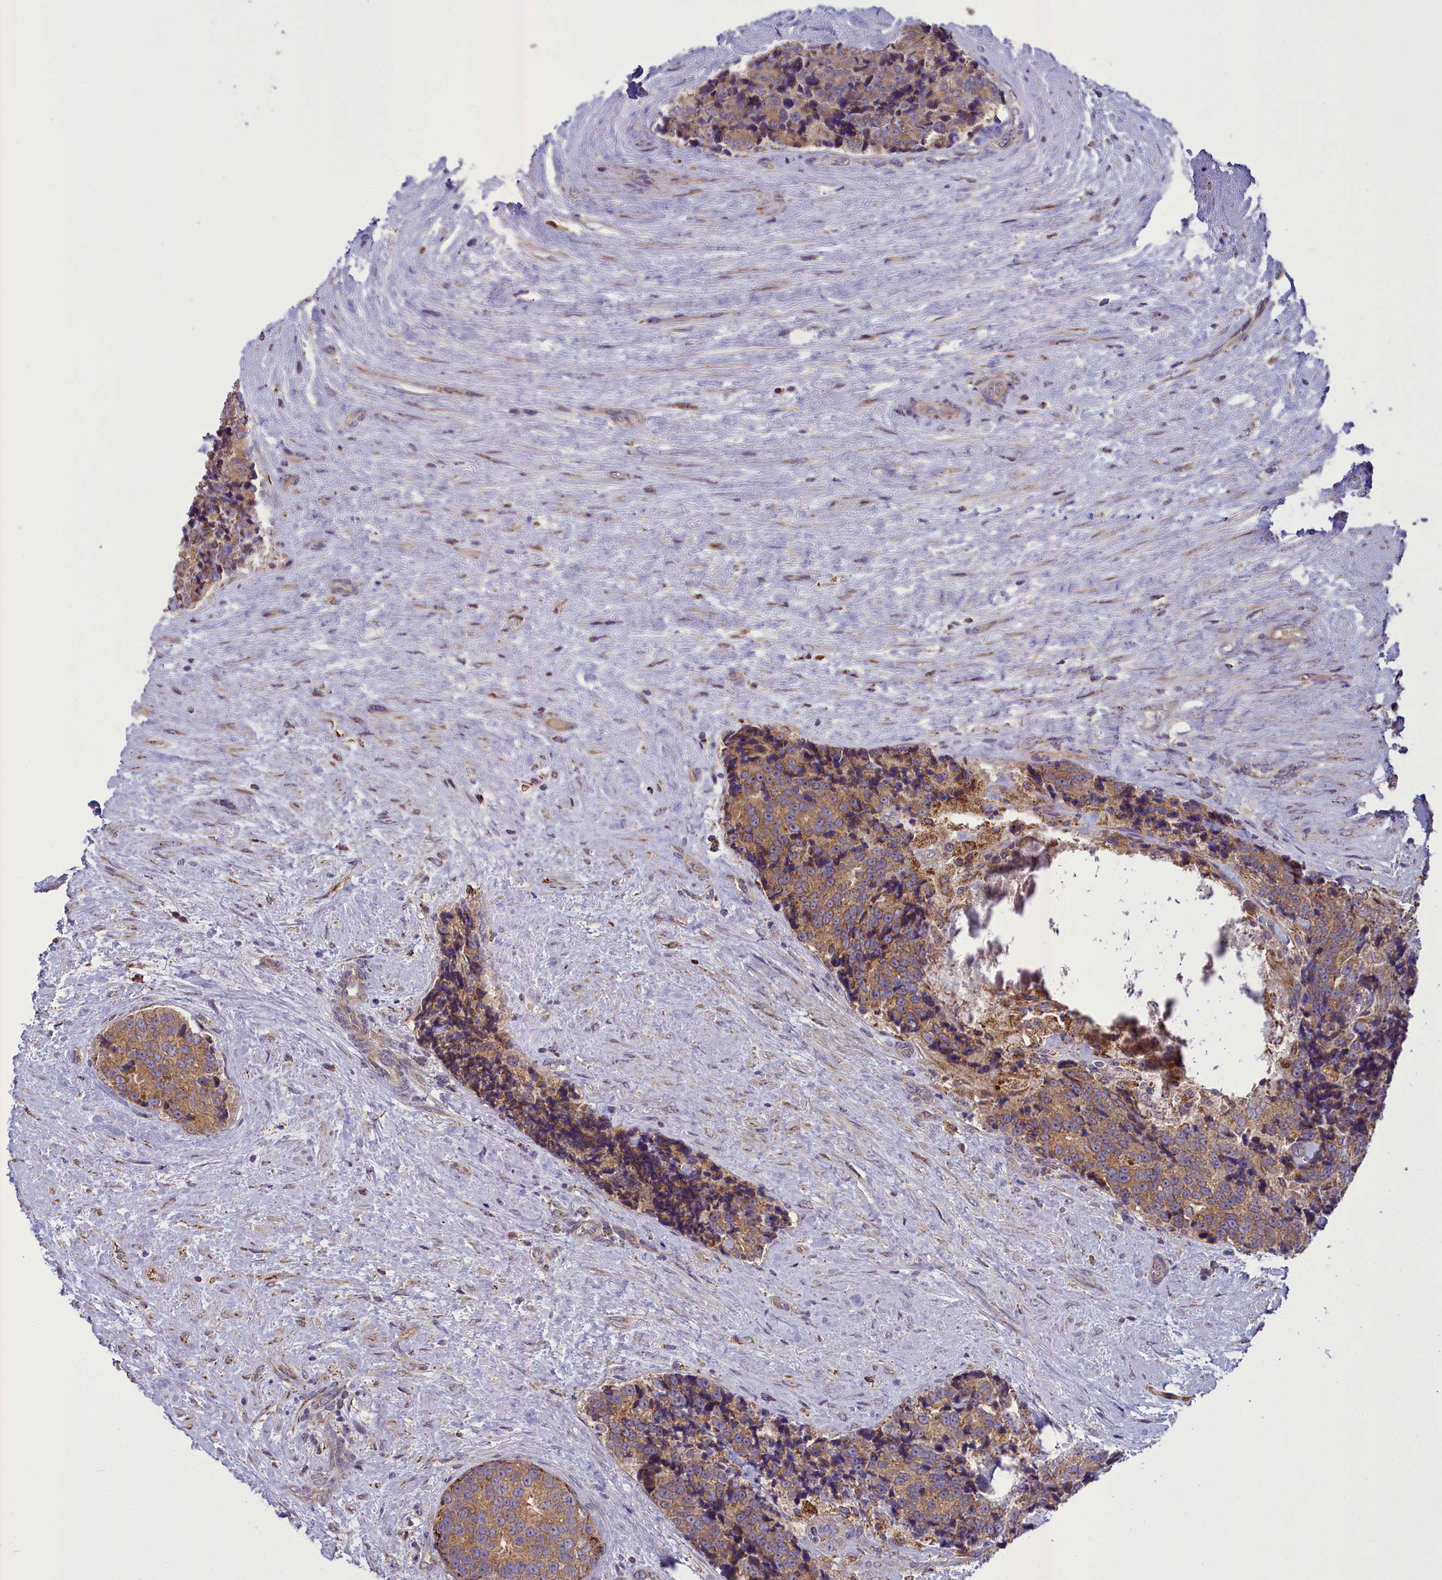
{"staining": {"intensity": "moderate", "quantity": ">75%", "location": "cytoplasmic/membranous"}, "tissue": "prostate cancer", "cell_type": "Tumor cells", "image_type": "cancer", "snomed": [{"axis": "morphology", "description": "Adenocarcinoma, High grade"}, {"axis": "topography", "description": "Prostate"}], "caption": "There is medium levels of moderate cytoplasmic/membranous staining in tumor cells of prostate high-grade adenocarcinoma, as demonstrated by immunohistochemical staining (brown color).", "gene": "TBC1D24", "patient": {"sex": "male", "age": 70}}